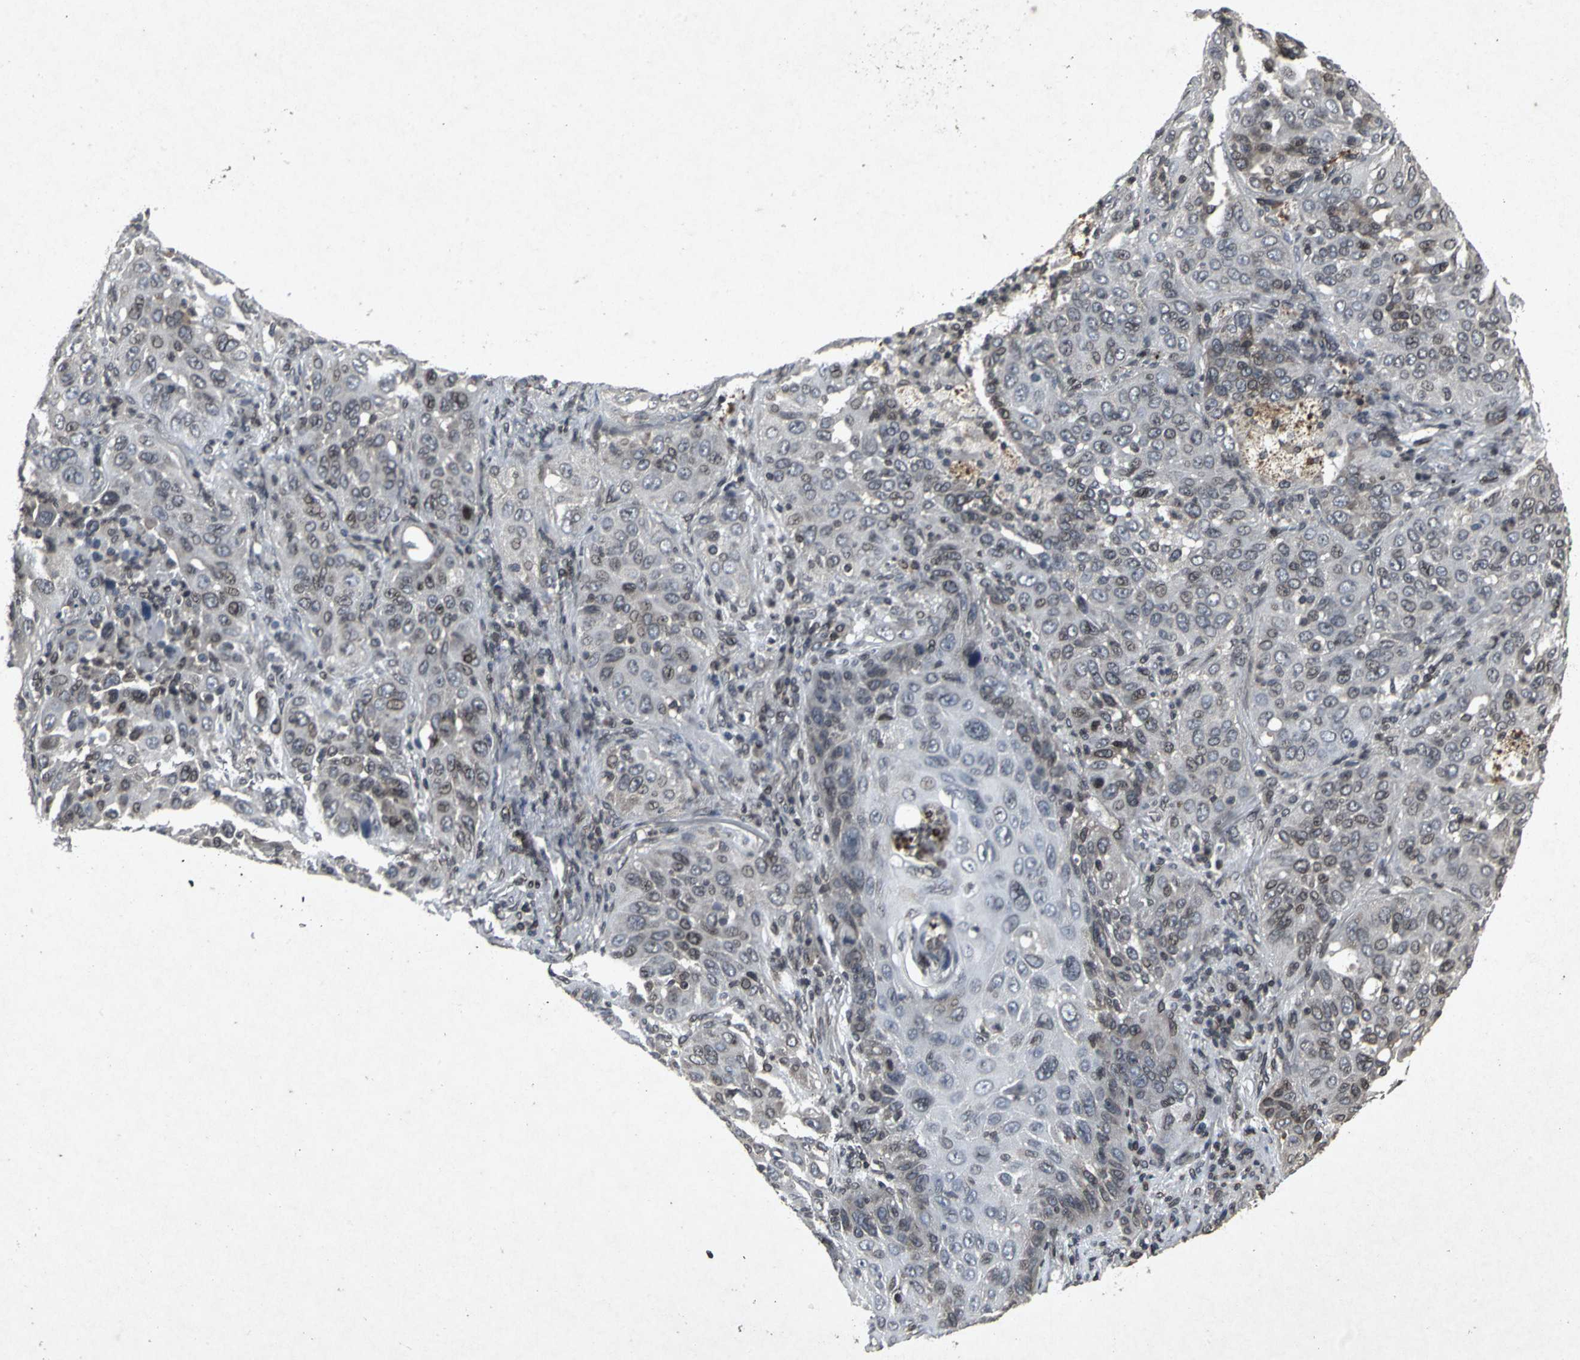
{"staining": {"intensity": "strong", "quantity": "<25%", "location": "nuclear"}, "tissue": "lung cancer", "cell_type": "Tumor cells", "image_type": "cancer", "snomed": [{"axis": "morphology", "description": "Squamous cell carcinoma, NOS"}, {"axis": "topography", "description": "Lung"}], "caption": "This histopathology image demonstrates IHC staining of human lung cancer (squamous cell carcinoma), with medium strong nuclear positivity in about <25% of tumor cells.", "gene": "SH2B3", "patient": {"sex": "female", "age": 67}}